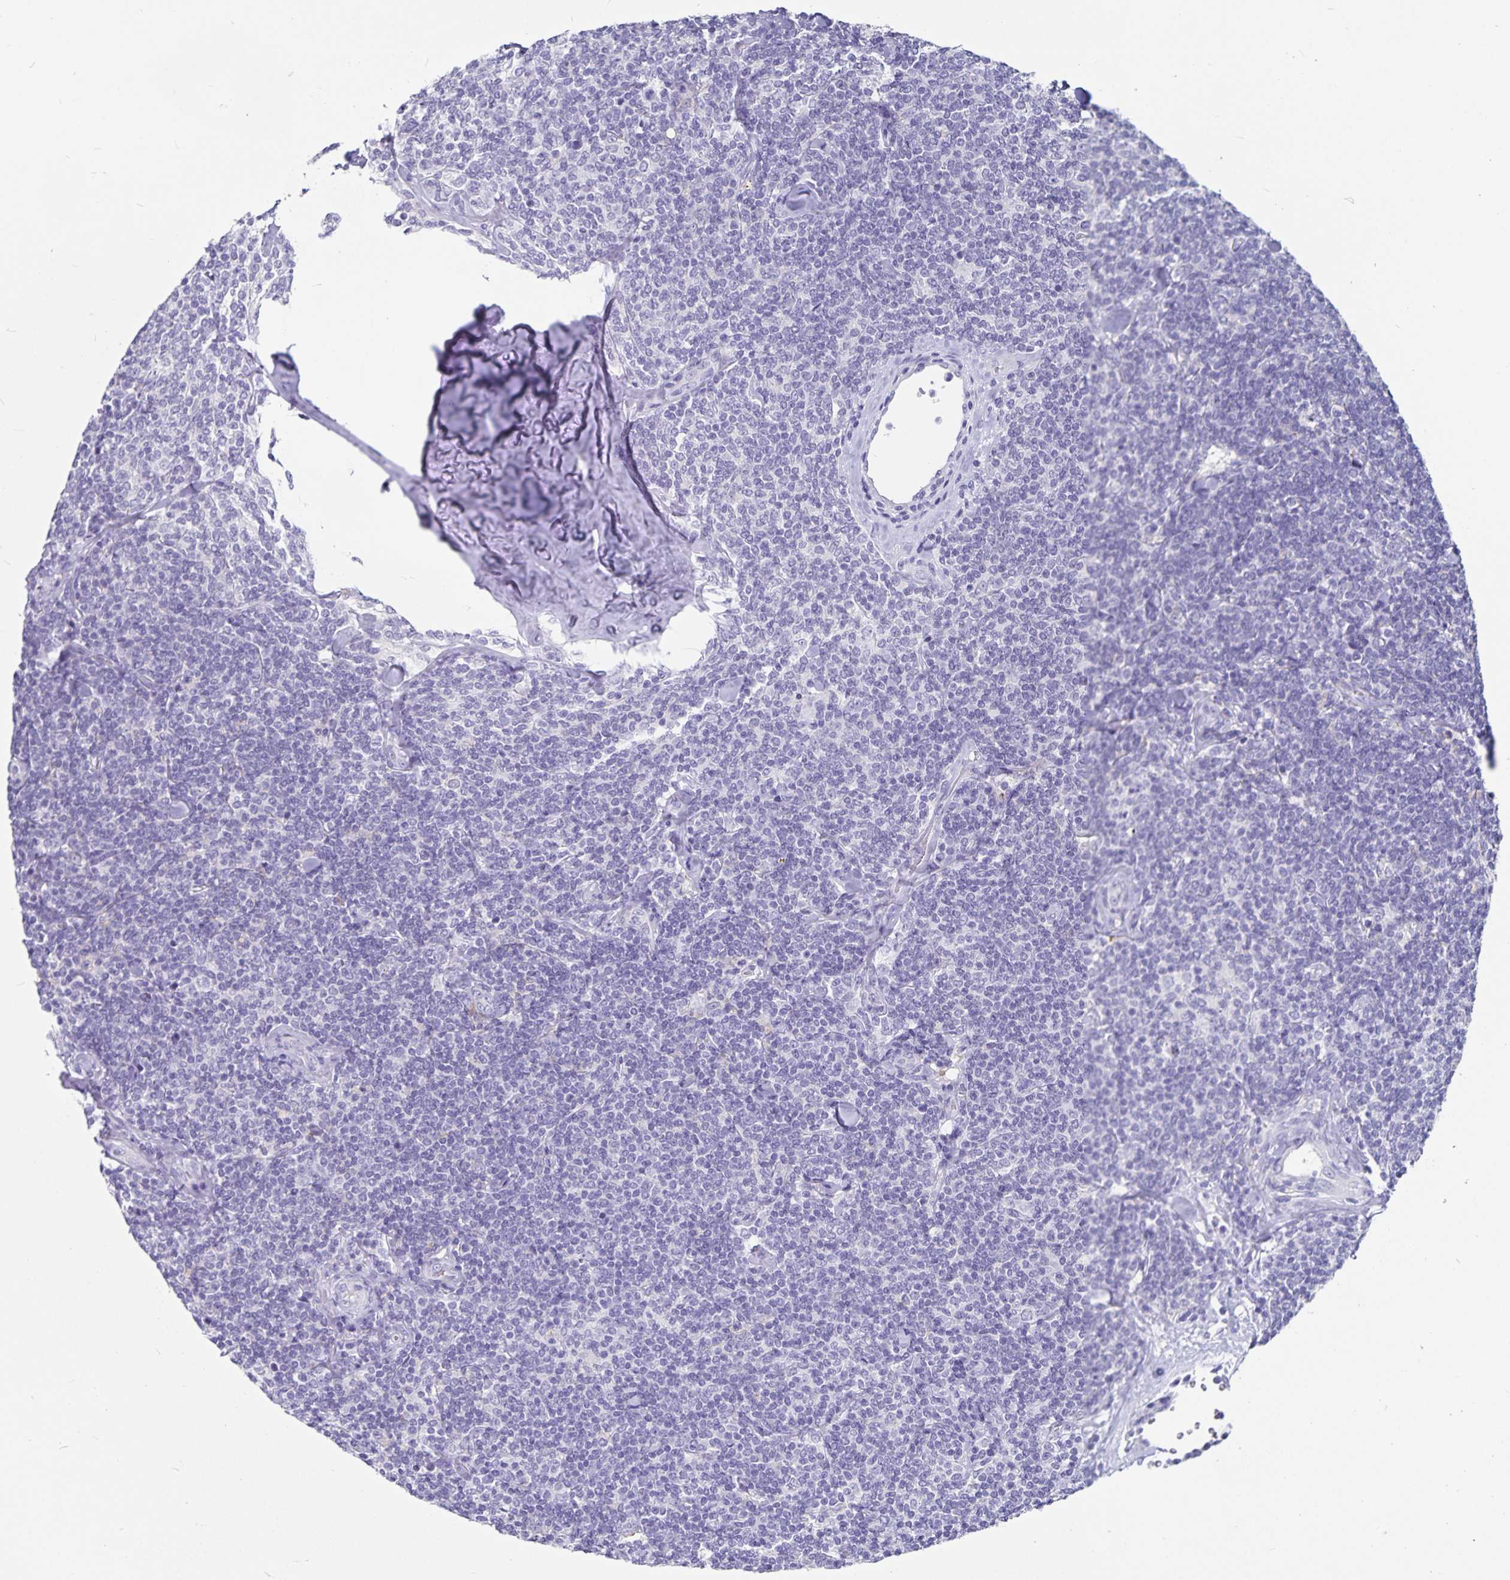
{"staining": {"intensity": "negative", "quantity": "none", "location": "none"}, "tissue": "lymphoma", "cell_type": "Tumor cells", "image_type": "cancer", "snomed": [{"axis": "morphology", "description": "Malignant lymphoma, non-Hodgkin's type, Low grade"}, {"axis": "topography", "description": "Lymph node"}], "caption": "Micrograph shows no protein staining in tumor cells of low-grade malignant lymphoma, non-Hodgkin's type tissue. Brightfield microscopy of IHC stained with DAB (3,3'-diaminobenzidine) (brown) and hematoxylin (blue), captured at high magnification.", "gene": "PLAC1", "patient": {"sex": "female", "age": 56}}